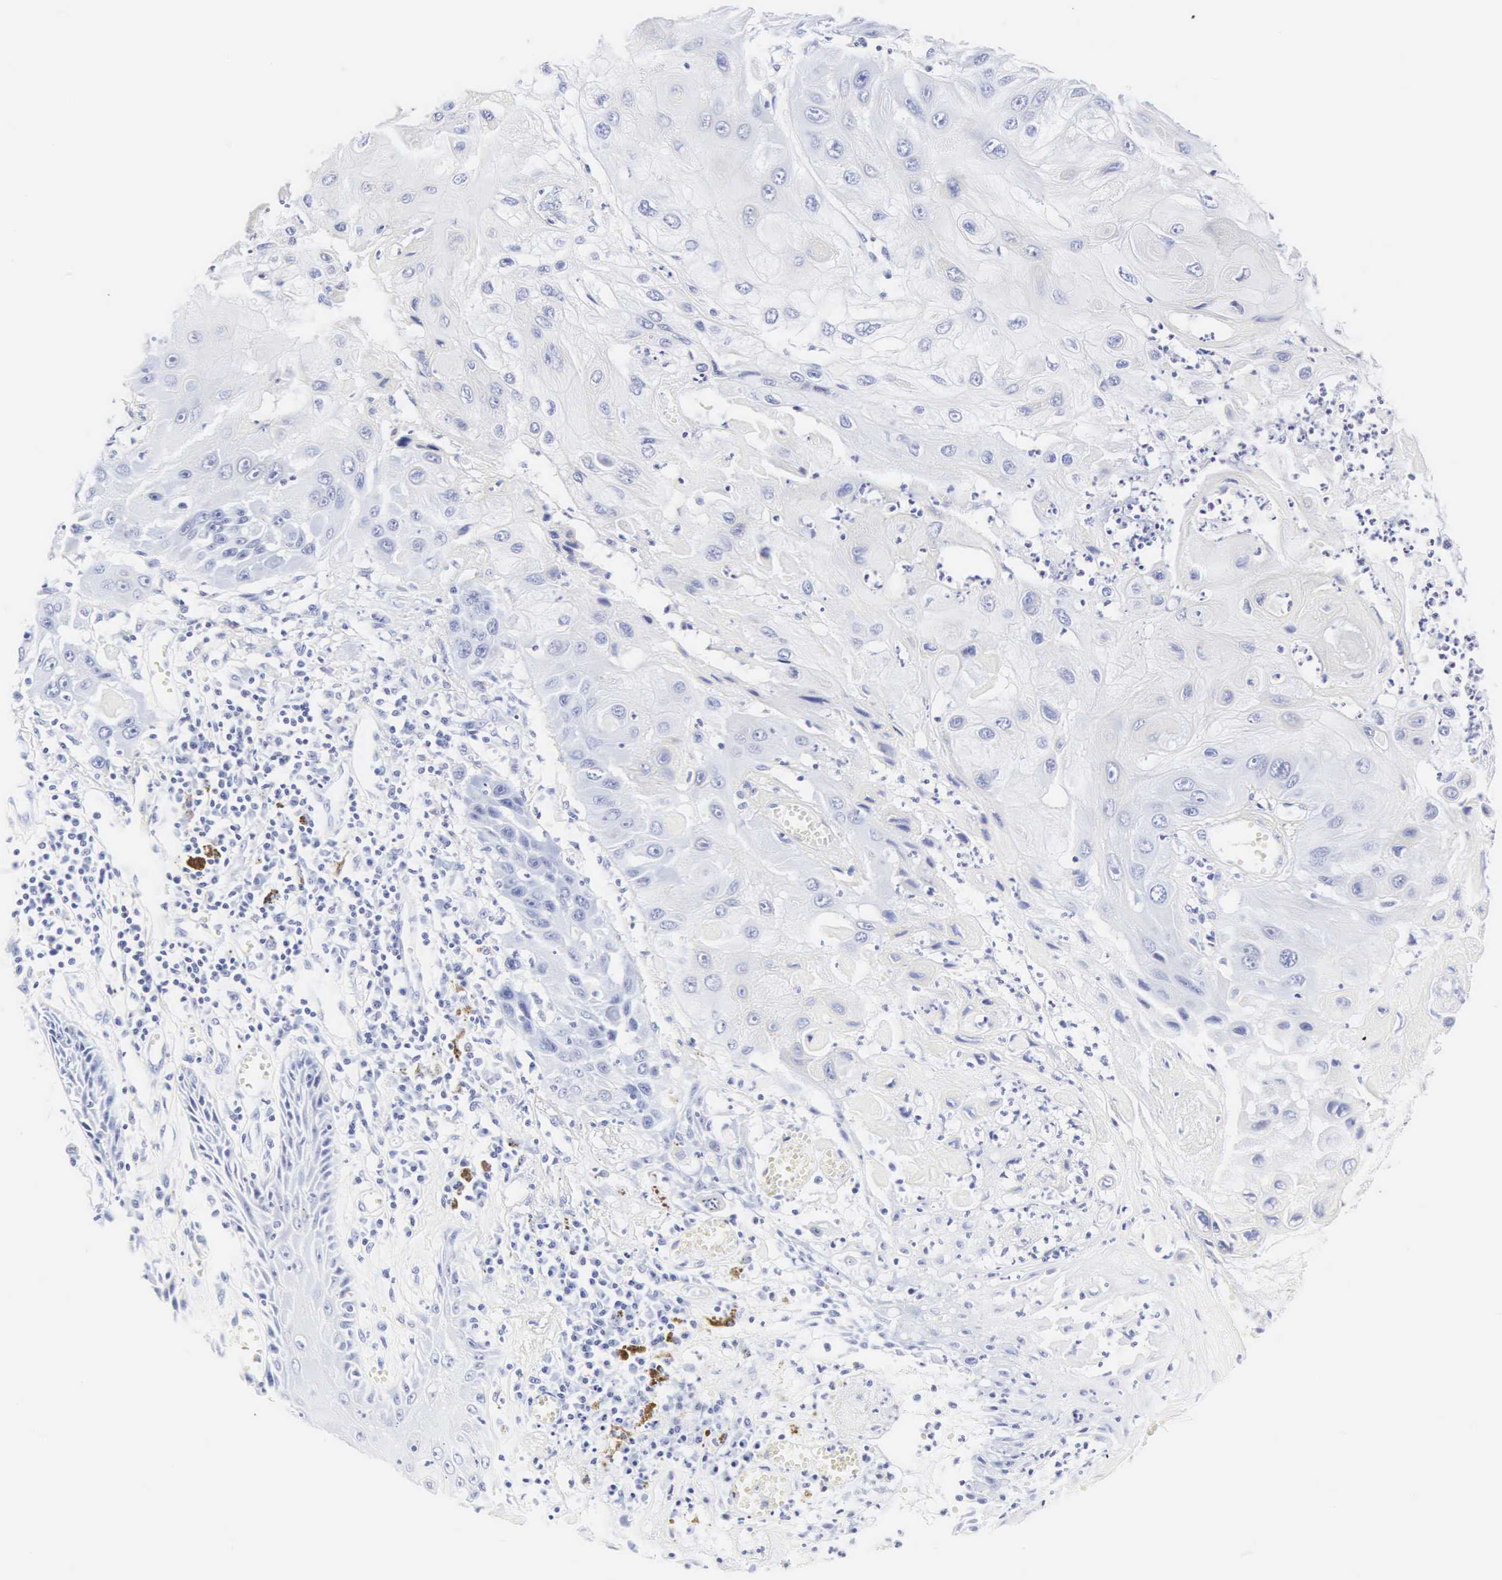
{"staining": {"intensity": "negative", "quantity": "none", "location": "none"}, "tissue": "skin cancer", "cell_type": "Tumor cells", "image_type": "cancer", "snomed": [{"axis": "morphology", "description": "Squamous cell carcinoma, NOS"}, {"axis": "topography", "description": "Skin"}, {"axis": "topography", "description": "Anal"}], "caption": "The histopathology image reveals no significant positivity in tumor cells of skin cancer (squamous cell carcinoma). Brightfield microscopy of immunohistochemistry (IHC) stained with DAB (3,3'-diaminobenzidine) (brown) and hematoxylin (blue), captured at high magnification.", "gene": "CGB3", "patient": {"sex": "male", "age": 61}}